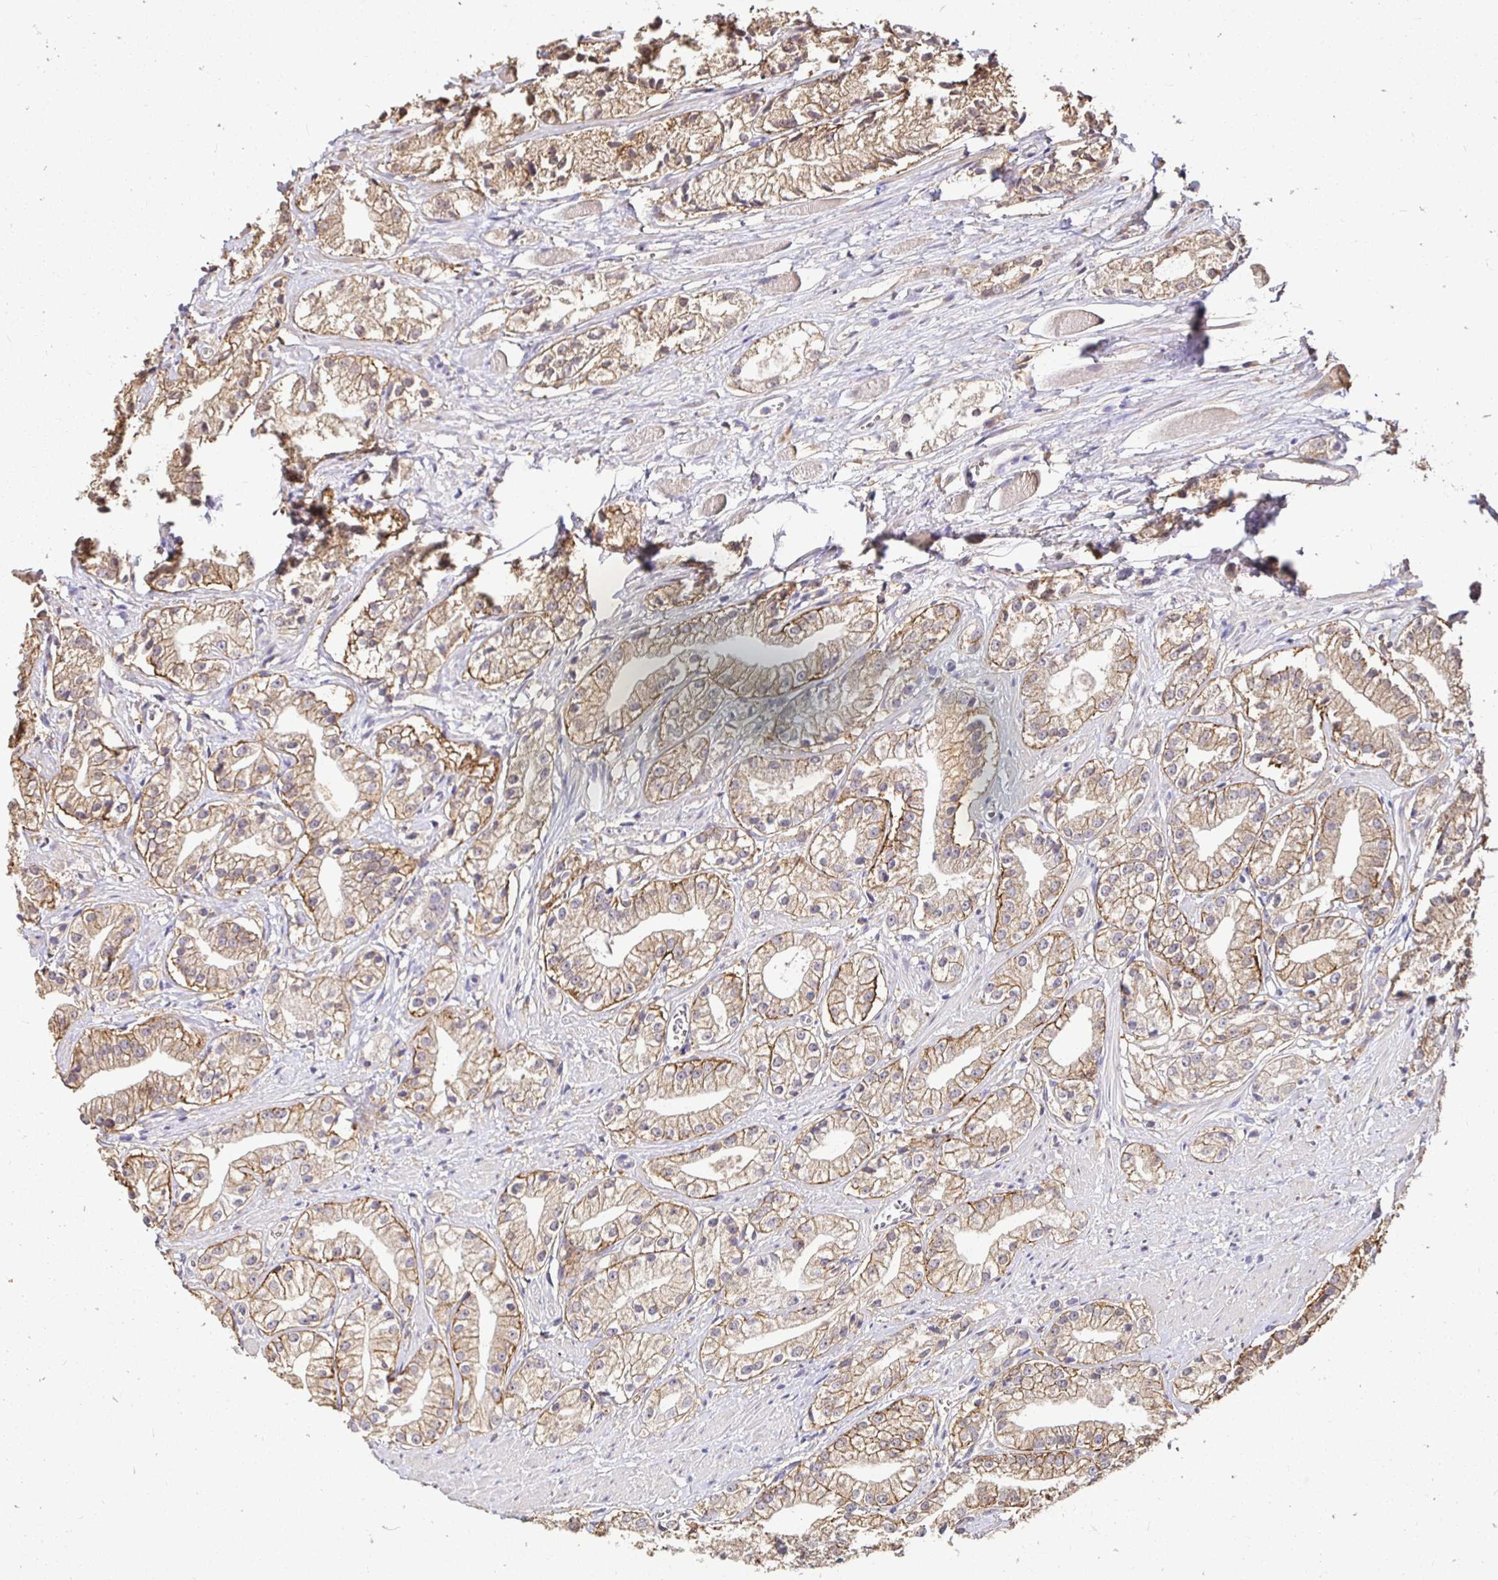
{"staining": {"intensity": "weak", "quantity": "25%-75%", "location": "cytoplasmic/membranous"}, "tissue": "prostate cancer", "cell_type": "Tumor cells", "image_type": "cancer", "snomed": [{"axis": "morphology", "description": "Adenocarcinoma, Low grade"}, {"axis": "topography", "description": "Prostate"}], "caption": "Protein expression analysis of human low-grade adenocarcinoma (prostate) reveals weak cytoplasmic/membranous staining in about 25%-75% of tumor cells.", "gene": "MAPK8IP3", "patient": {"sex": "male", "age": 69}}